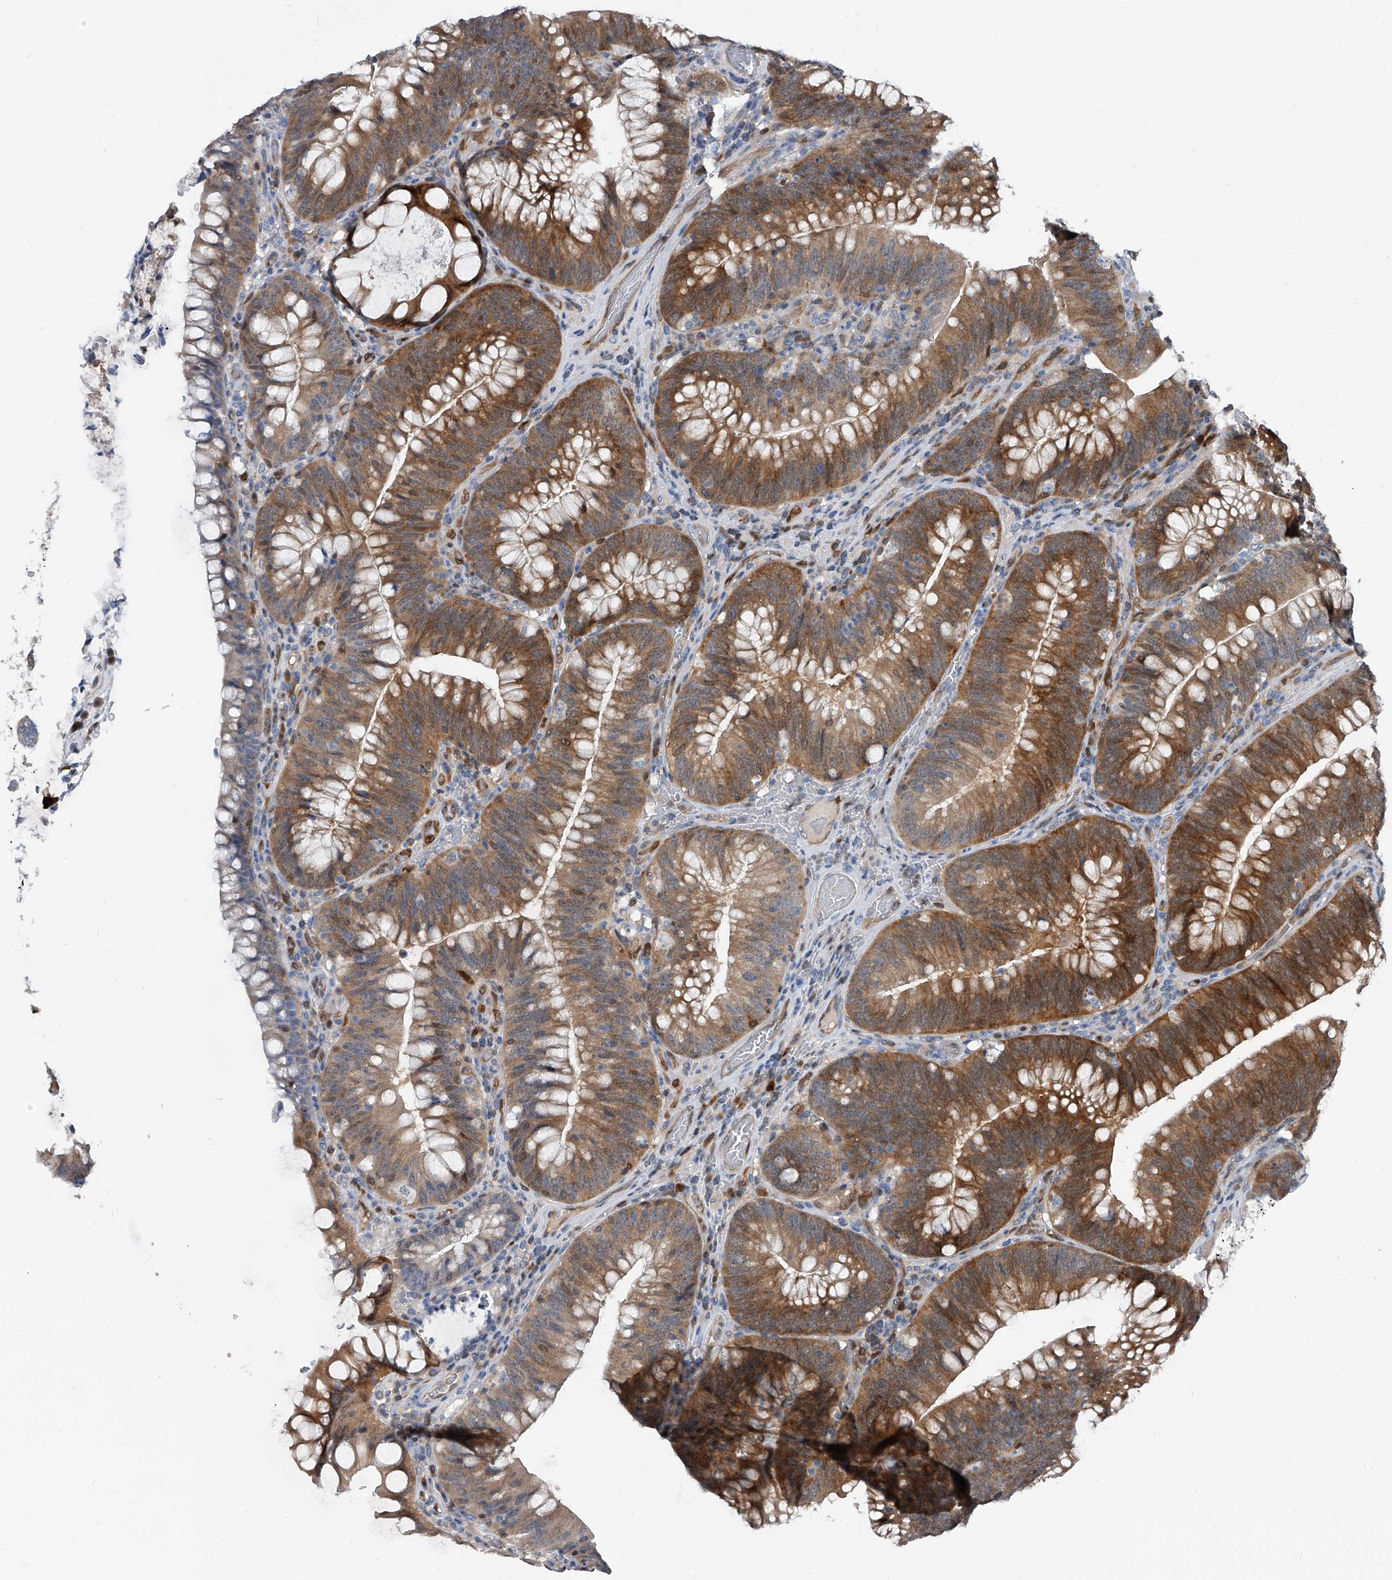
{"staining": {"intensity": "moderate", "quantity": ">75%", "location": "cytoplasmic/membranous"}, "tissue": "colorectal cancer", "cell_type": "Tumor cells", "image_type": "cancer", "snomed": [{"axis": "morphology", "description": "Normal tissue, NOS"}, {"axis": "topography", "description": "Colon"}], "caption": "High-power microscopy captured an IHC photomicrograph of colorectal cancer, revealing moderate cytoplasmic/membranous staining in approximately >75% of tumor cells.", "gene": "MAP2K6", "patient": {"sex": "female", "age": 82}}